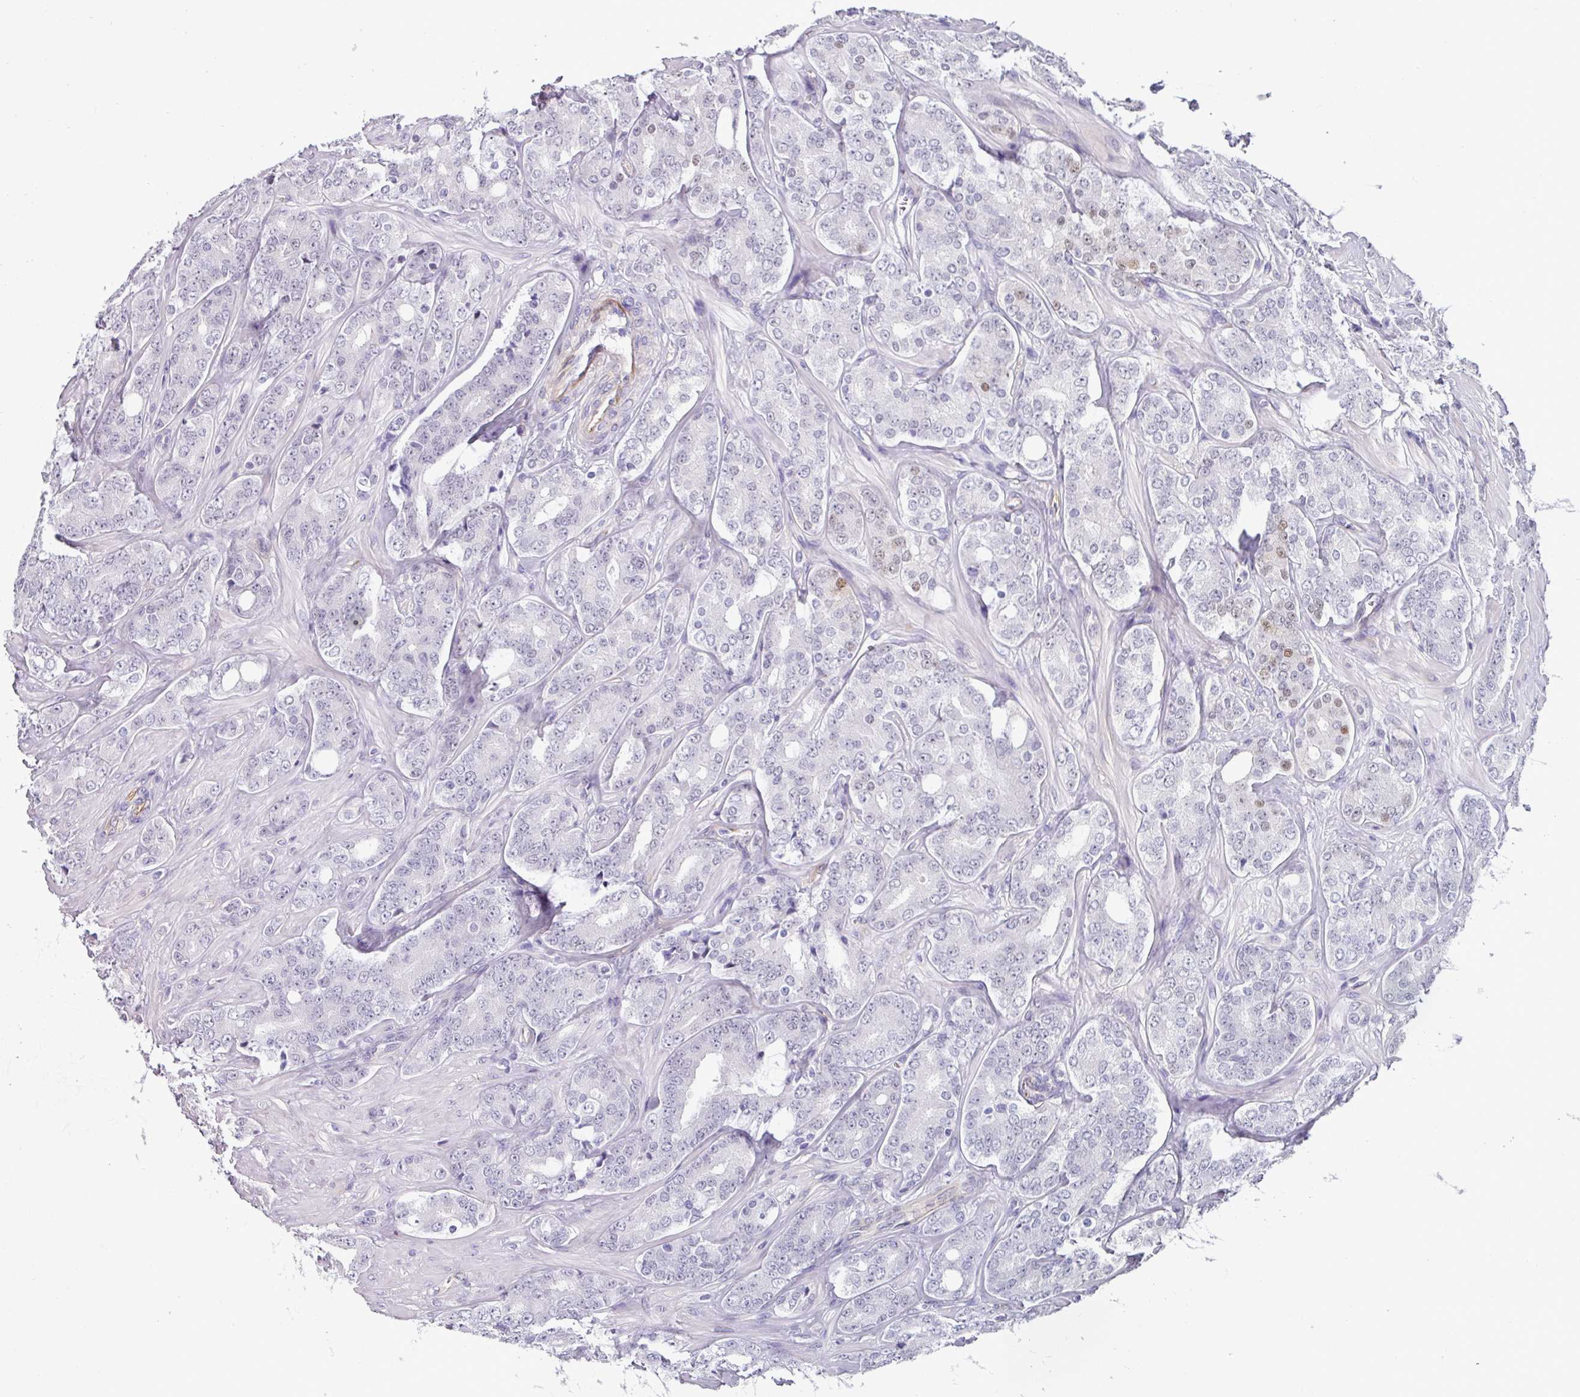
{"staining": {"intensity": "negative", "quantity": "none", "location": "none"}, "tissue": "prostate cancer", "cell_type": "Tumor cells", "image_type": "cancer", "snomed": [{"axis": "morphology", "description": "Adenocarcinoma, High grade"}, {"axis": "topography", "description": "Prostate"}], "caption": "Immunohistochemical staining of adenocarcinoma (high-grade) (prostate) exhibits no significant positivity in tumor cells.", "gene": "EYA3", "patient": {"sex": "male", "age": 62}}